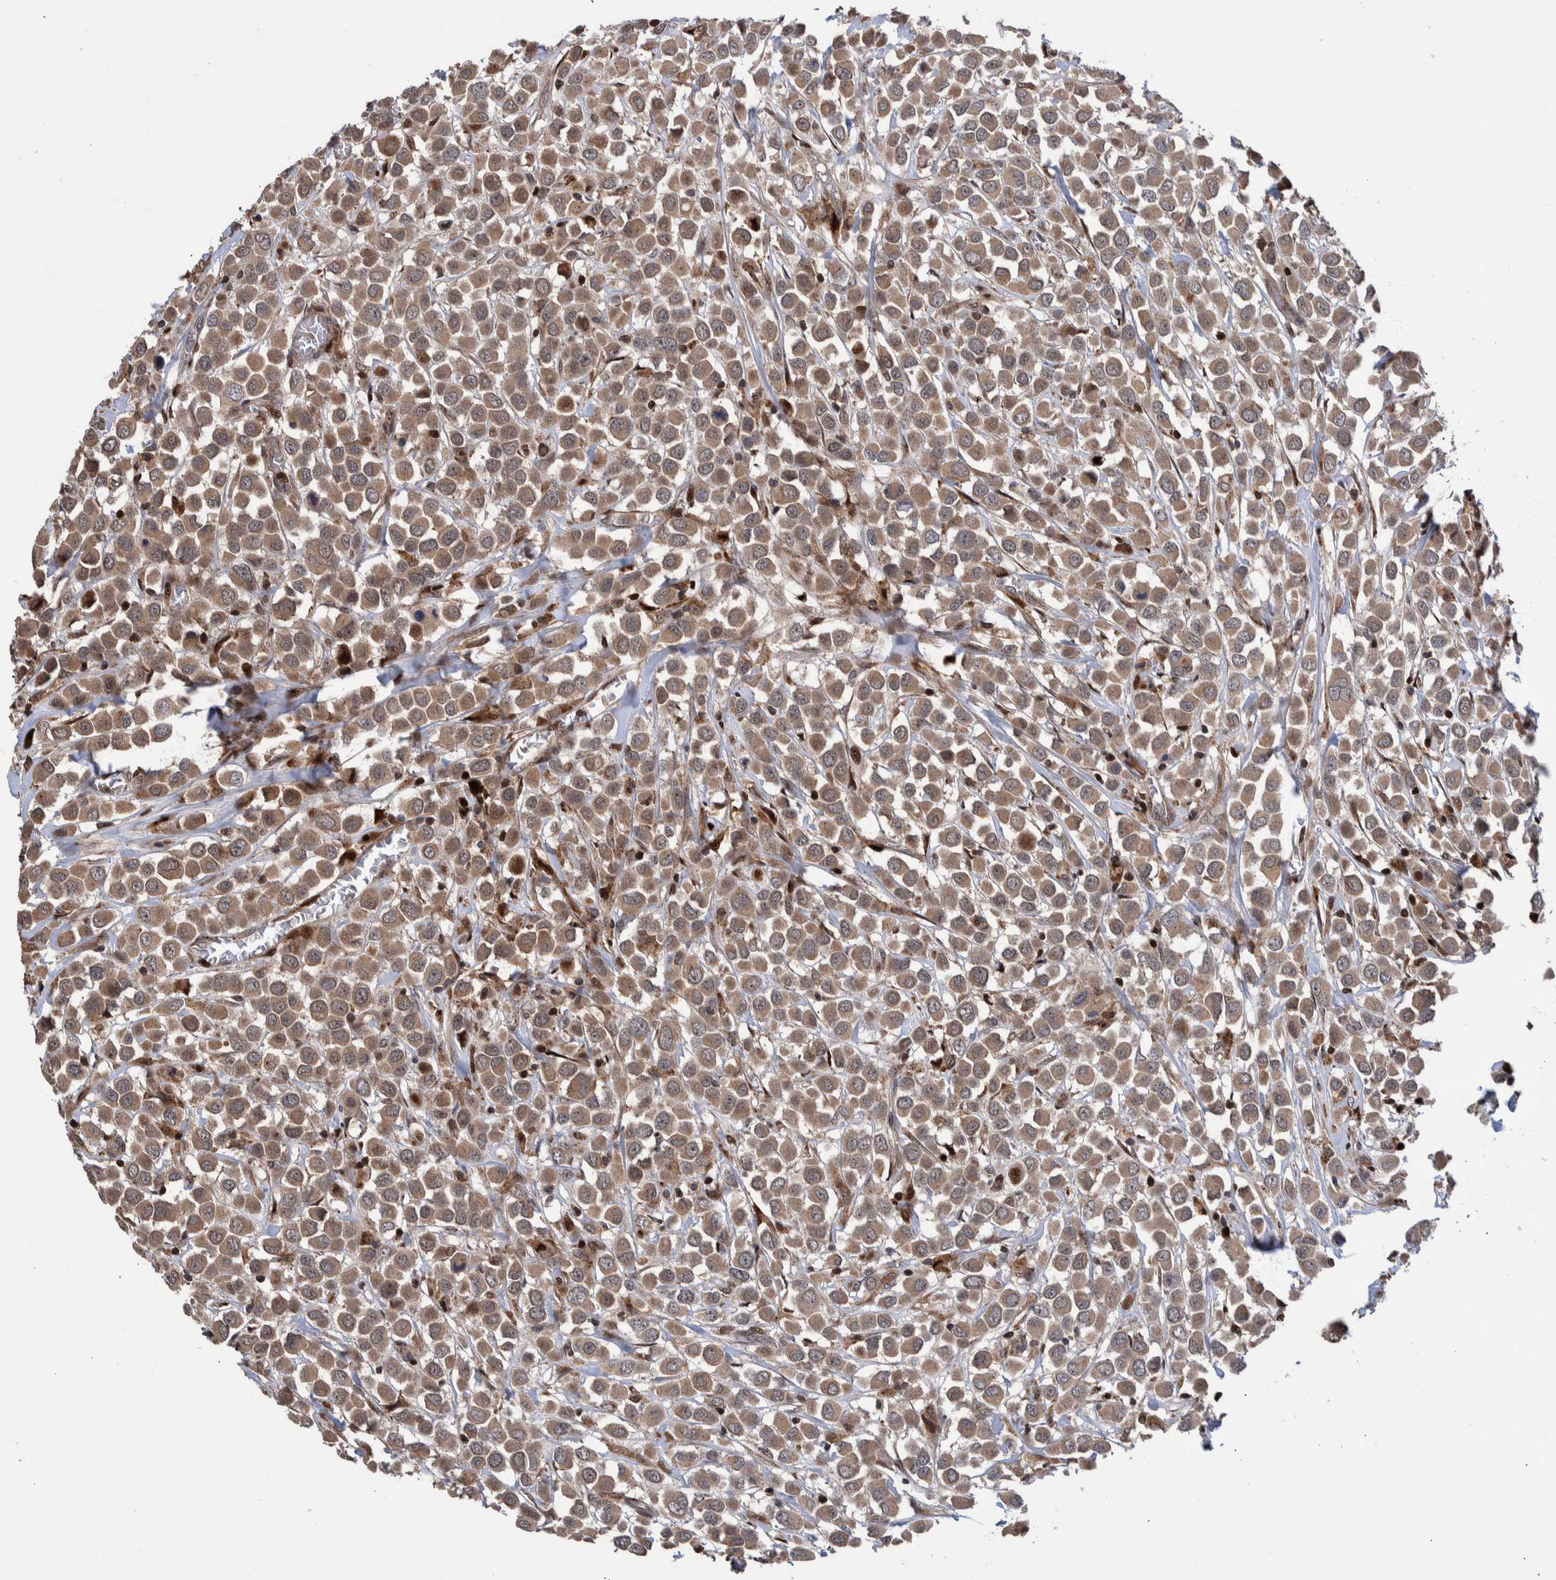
{"staining": {"intensity": "weak", "quantity": ">75%", "location": "cytoplasmic/membranous"}, "tissue": "breast cancer", "cell_type": "Tumor cells", "image_type": "cancer", "snomed": [{"axis": "morphology", "description": "Duct carcinoma"}, {"axis": "topography", "description": "Breast"}], "caption": "Protein staining of invasive ductal carcinoma (breast) tissue exhibits weak cytoplasmic/membranous positivity in about >75% of tumor cells. The protein of interest is stained brown, and the nuclei are stained in blue (DAB (3,3'-diaminobenzidine) IHC with brightfield microscopy, high magnification).", "gene": "SHISA6", "patient": {"sex": "female", "age": 61}}